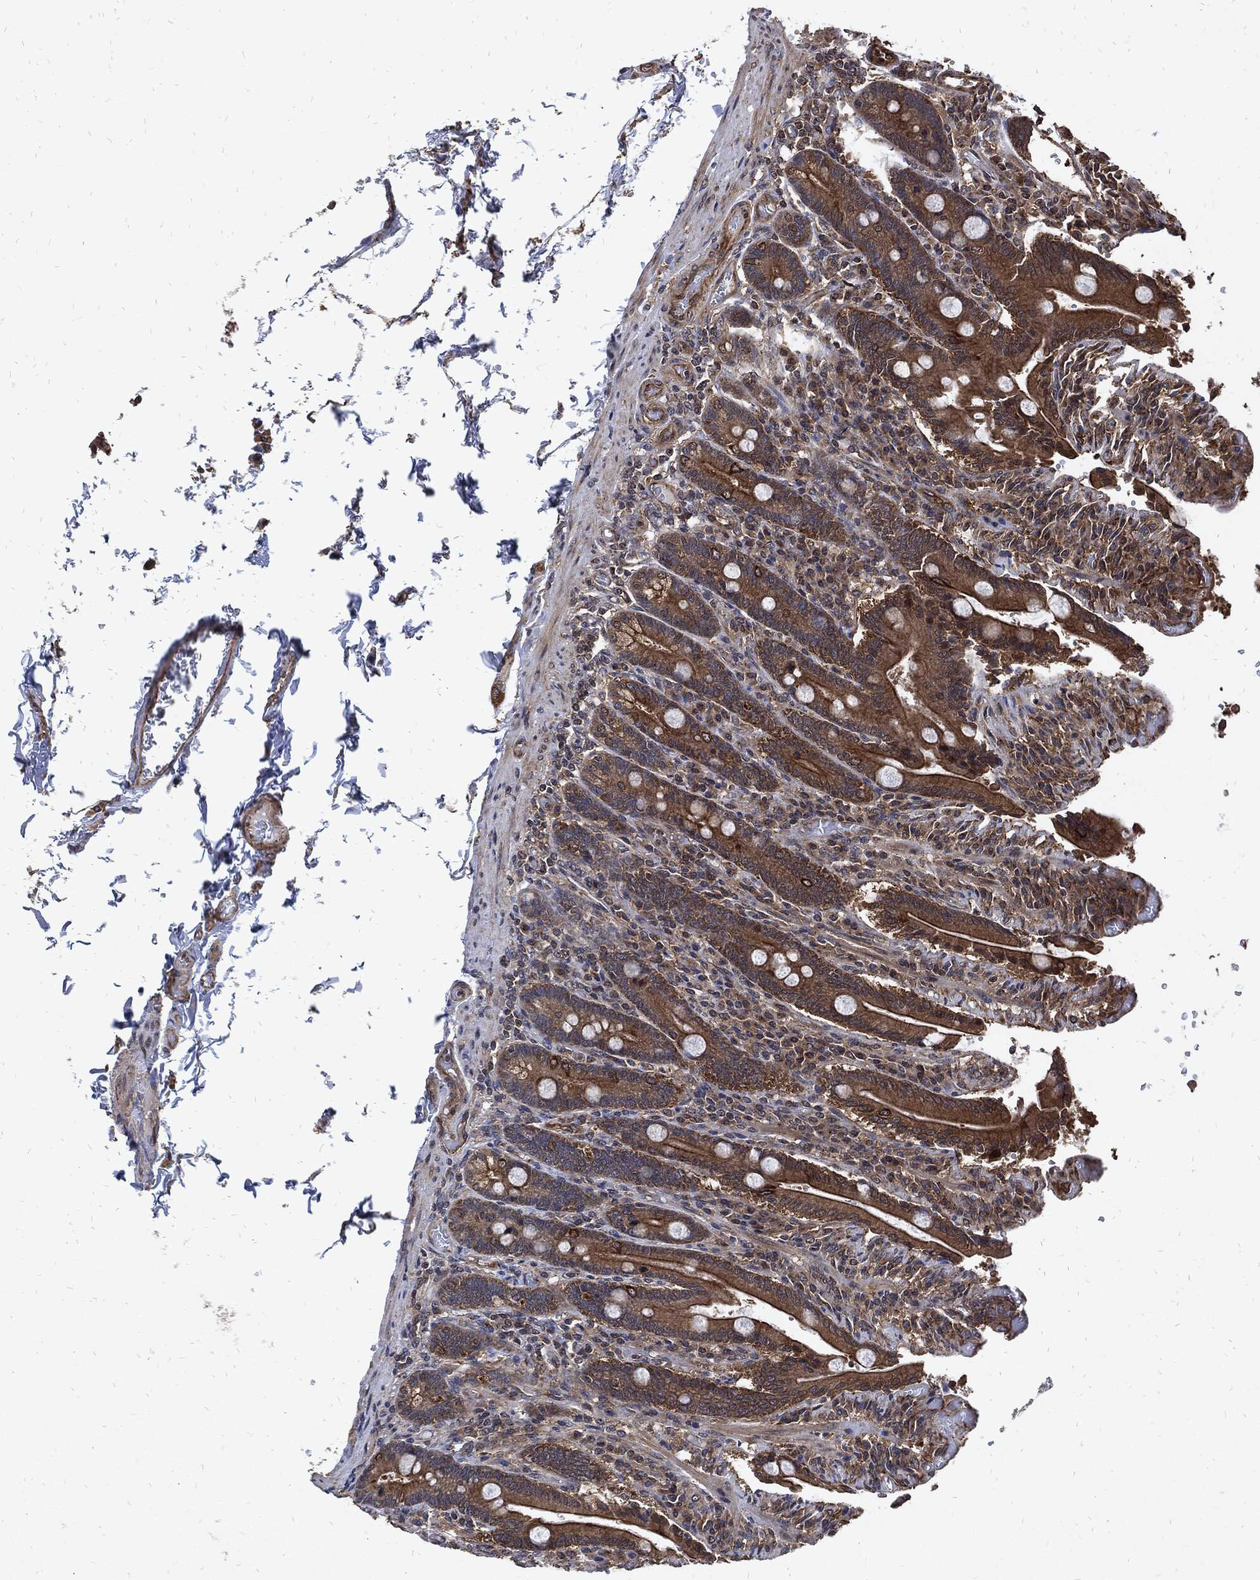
{"staining": {"intensity": "moderate", "quantity": ">75%", "location": "cytoplasmic/membranous"}, "tissue": "duodenum", "cell_type": "Glandular cells", "image_type": "normal", "snomed": [{"axis": "morphology", "description": "Normal tissue, NOS"}, {"axis": "topography", "description": "Duodenum"}], "caption": "A brown stain shows moderate cytoplasmic/membranous staining of a protein in glandular cells of unremarkable human duodenum.", "gene": "DCTN1", "patient": {"sex": "female", "age": 62}}